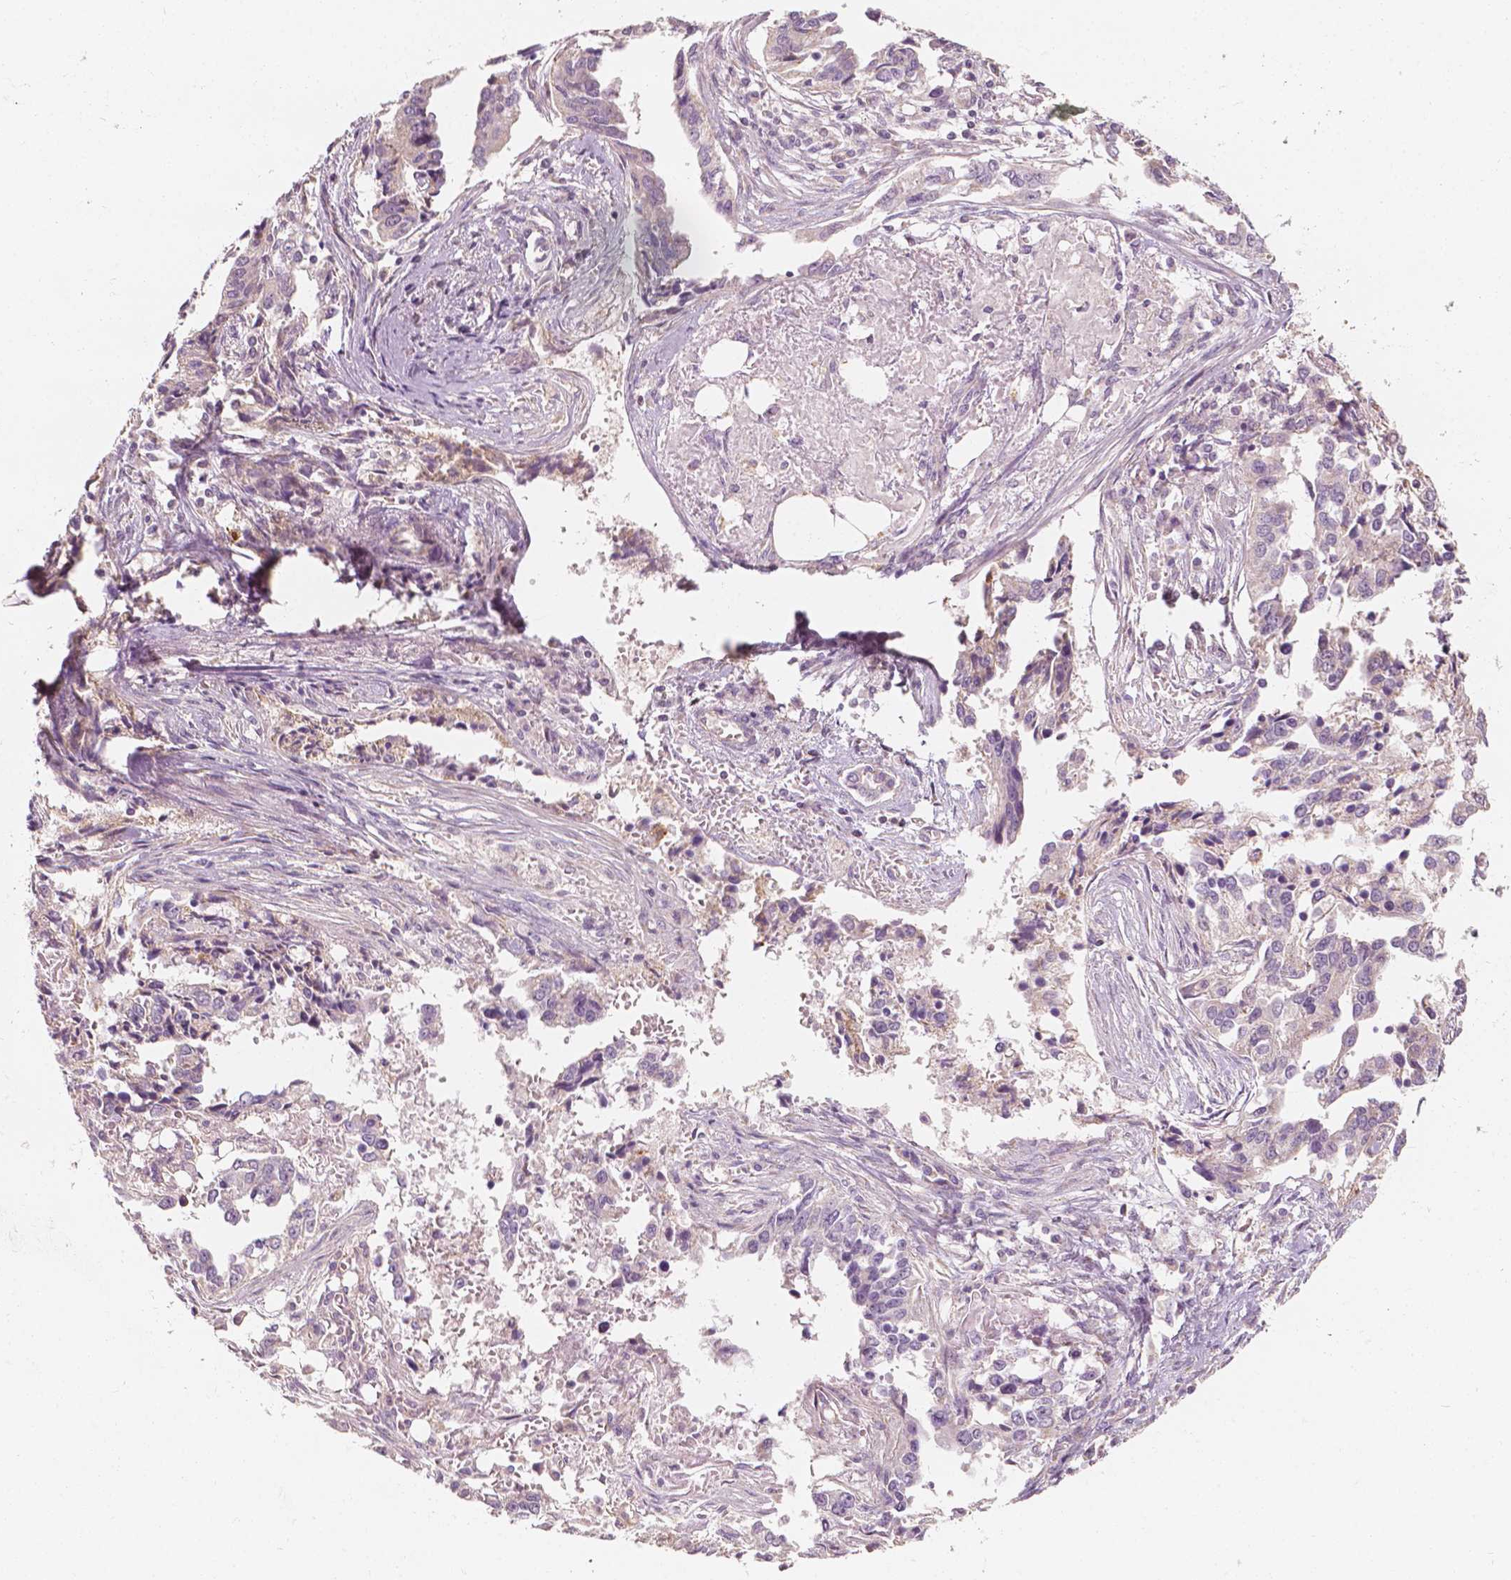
{"staining": {"intensity": "negative", "quantity": "none", "location": "none"}, "tissue": "ovarian cancer", "cell_type": "Tumor cells", "image_type": "cancer", "snomed": [{"axis": "morphology", "description": "Cystadenocarcinoma, serous, NOS"}, {"axis": "topography", "description": "Ovary"}], "caption": "Tumor cells are negative for brown protein staining in ovarian cancer (serous cystadenocarcinoma).", "gene": "SHPK", "patient": {"sex": "female", "age": 75}}